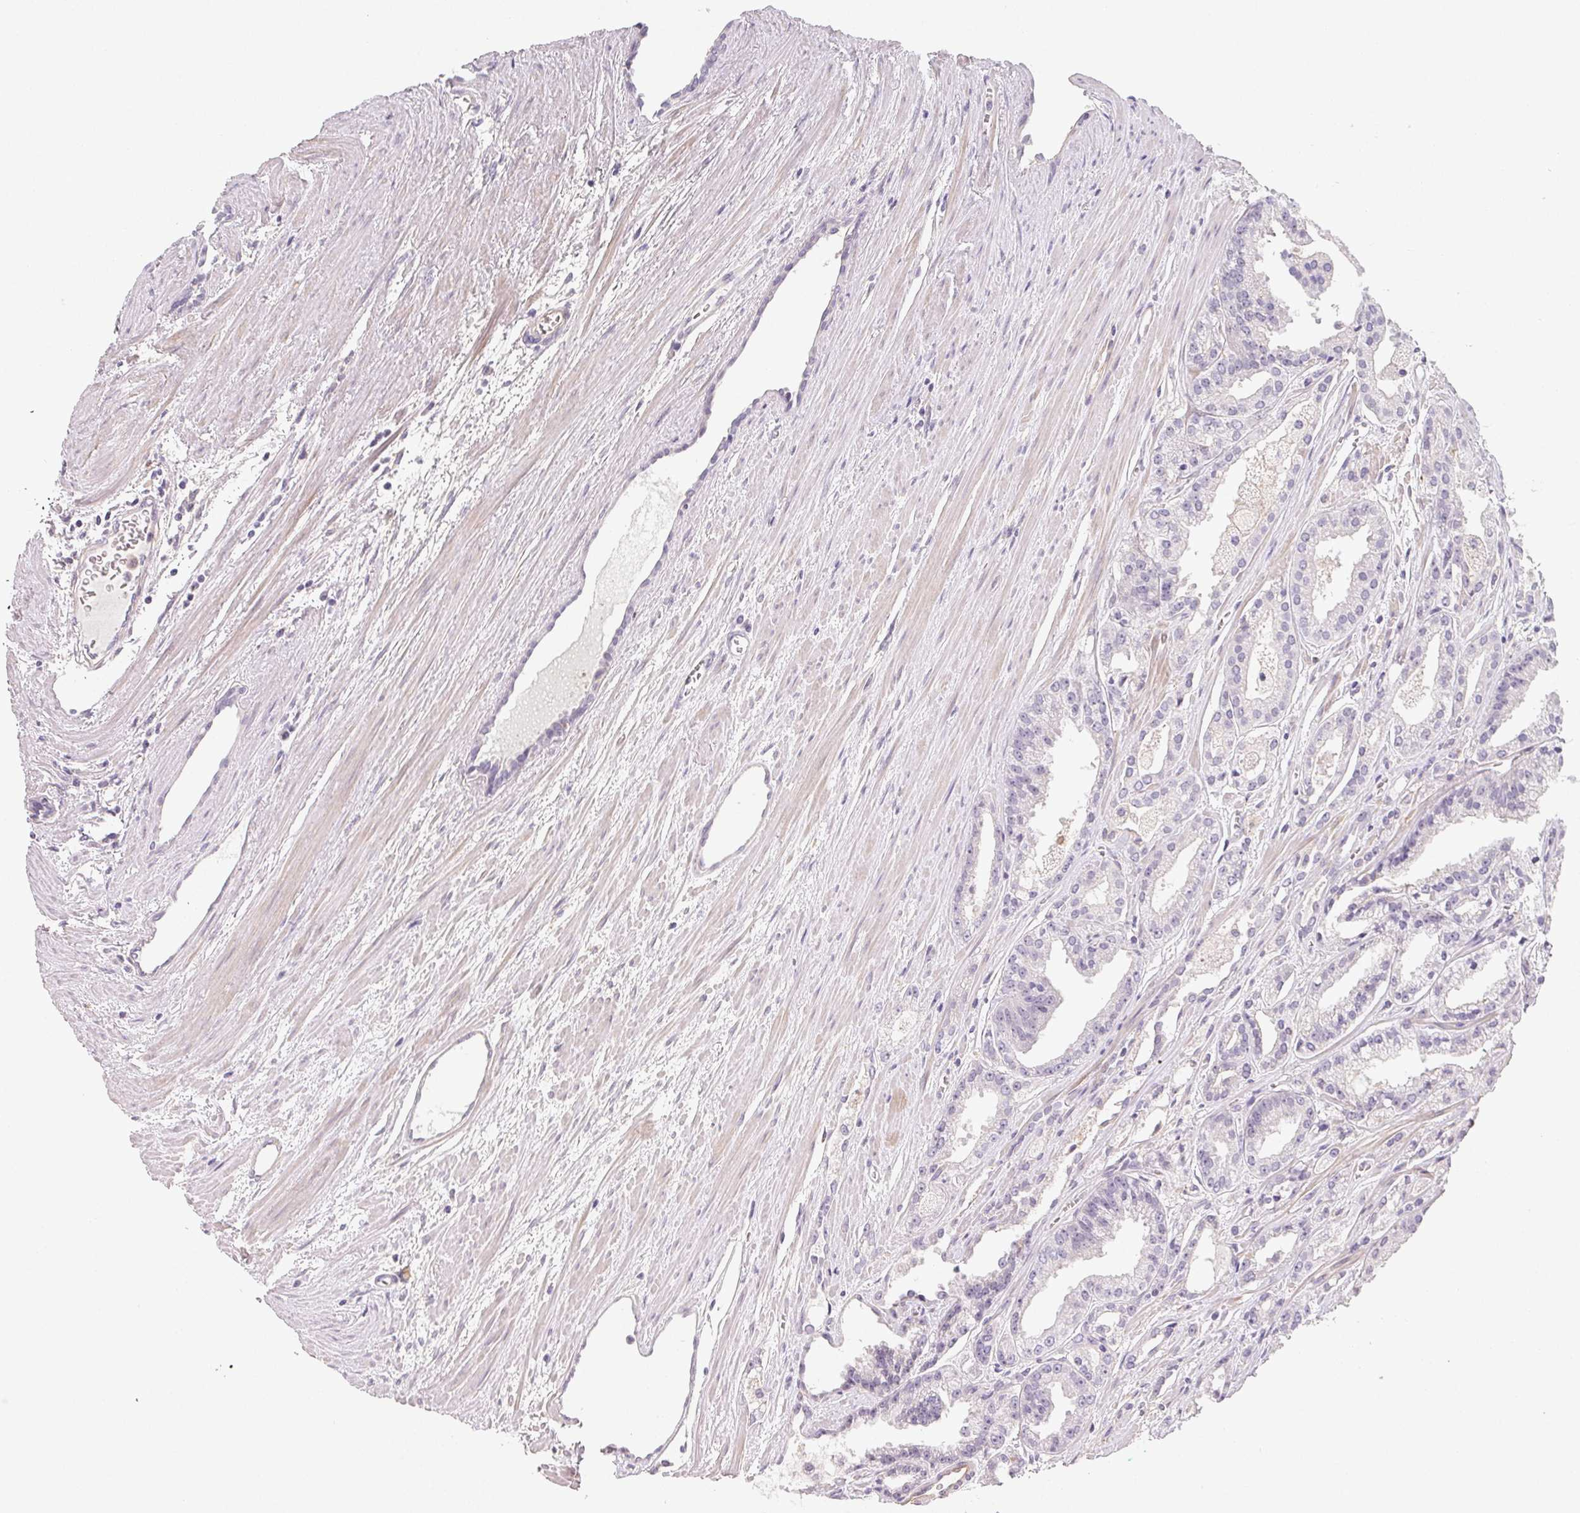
{"staining": {"intensity": "negative", "quantity": "none", "location": "none"}, "tissue": "prostate cancer", "cell_type": "Tumor cells", "image_type": "cancer", "snomed": [{"axis": "morphology", "description": "Adenocarcinoma, High grade"}, {"axis": "topography", "description": "Prostate"}], "caption": "Image shows no significant protein staining in tumor cells of prostate cancer.", "gene": "LRRC23", "patient": {"sex": "male", "age": 68}}